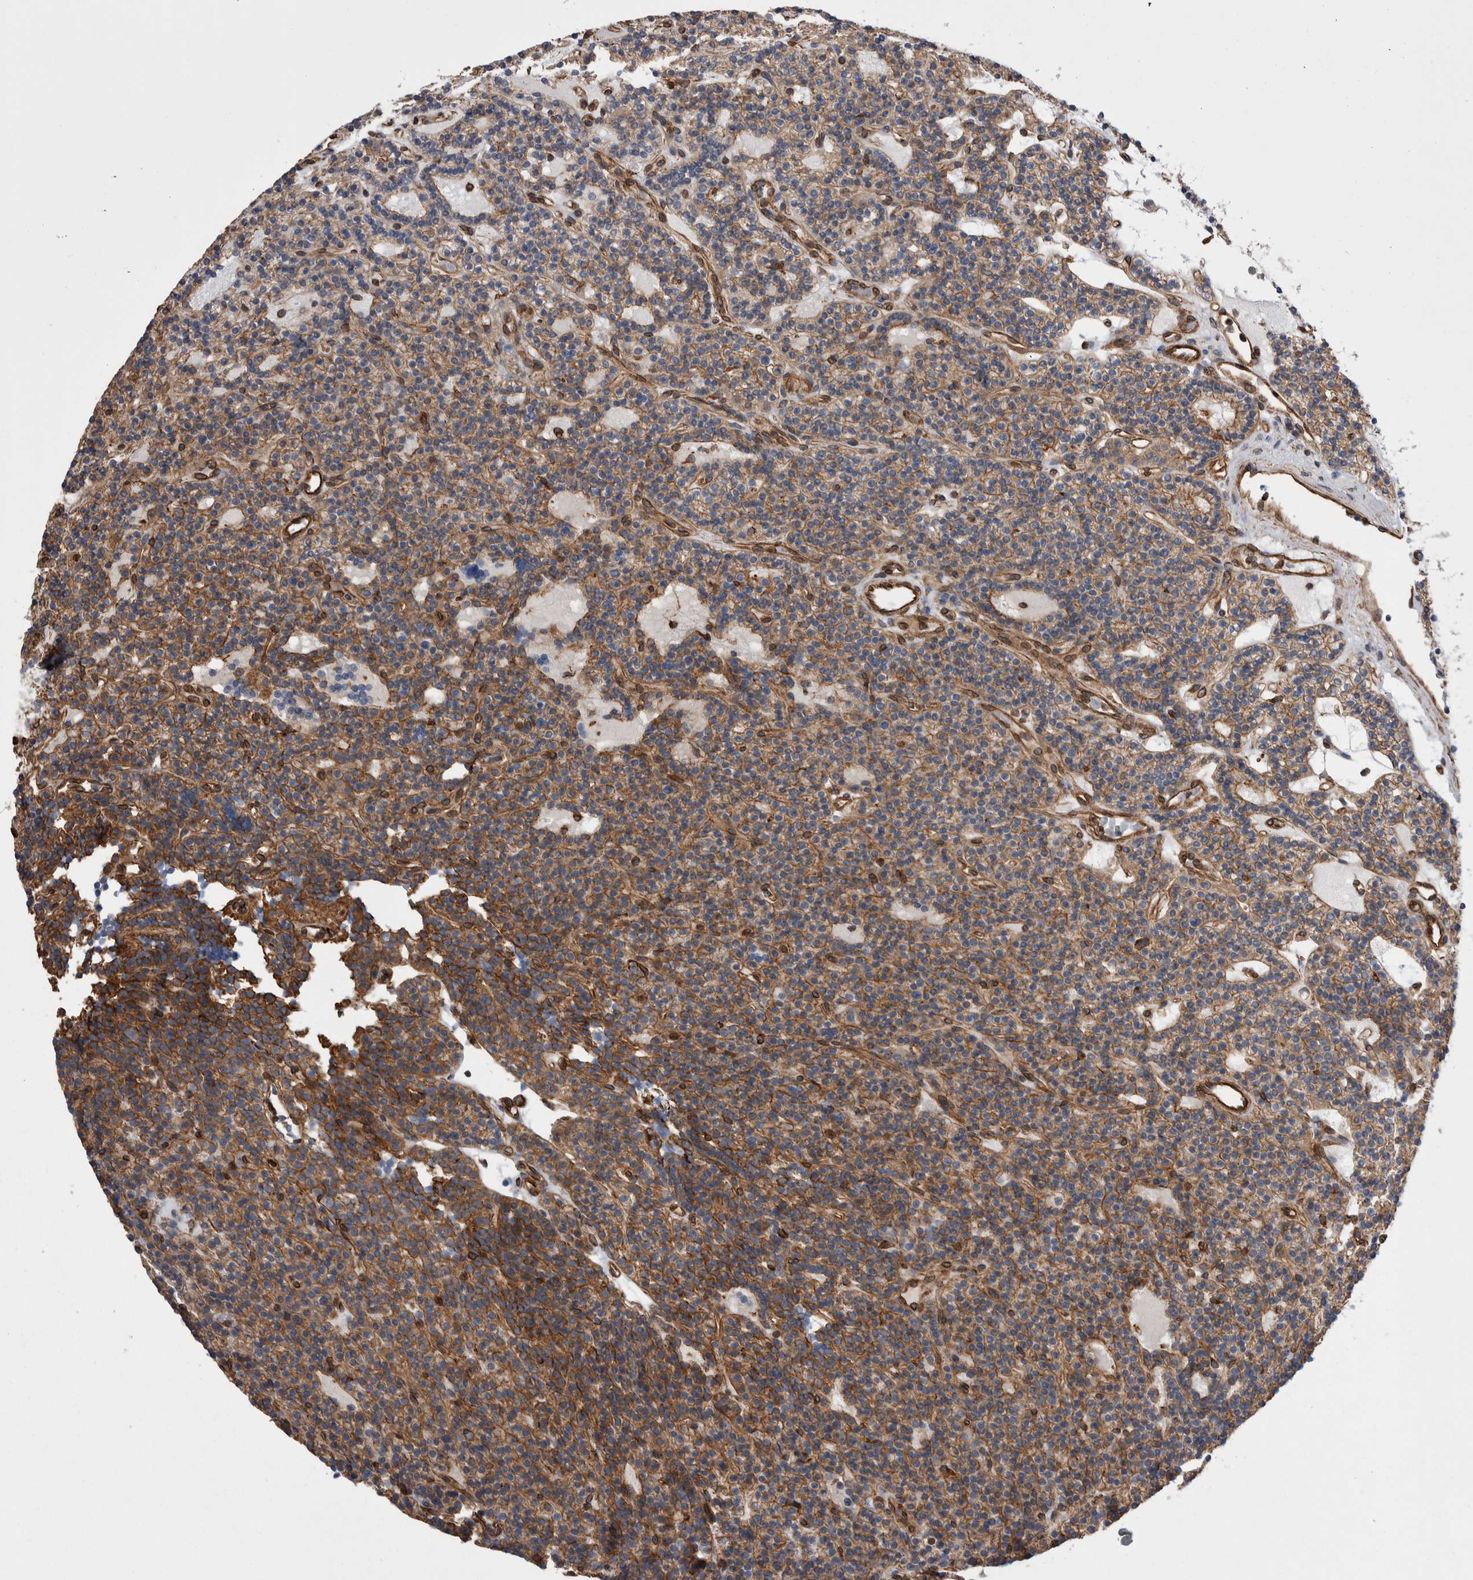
{"staining": {"intensity": "moderate", "quantity": "25%-75%", "location": "cytoplasmic/membranous"}, "tissue": "parathyroid gland", "cell_type": "Glandular cells", "image_type": "normal", "snomed": [{"axis": "morphology", "description": "Normal tissue, NOS"}, {"axis": "topography", "description": "Parathyroid gland"}], "caption": "Immunohistochemical staining of normal parathyroid gland displays 25%-75% levels of moderate cytoplasmic/membranous protein expression in approximately 25%-75% of glandular cells. Immunohistochemistry stains the protein in brown and the nuclei are stained blue.", "gene": "KIF12", "patient": {"sex": "male", "age": 75}}